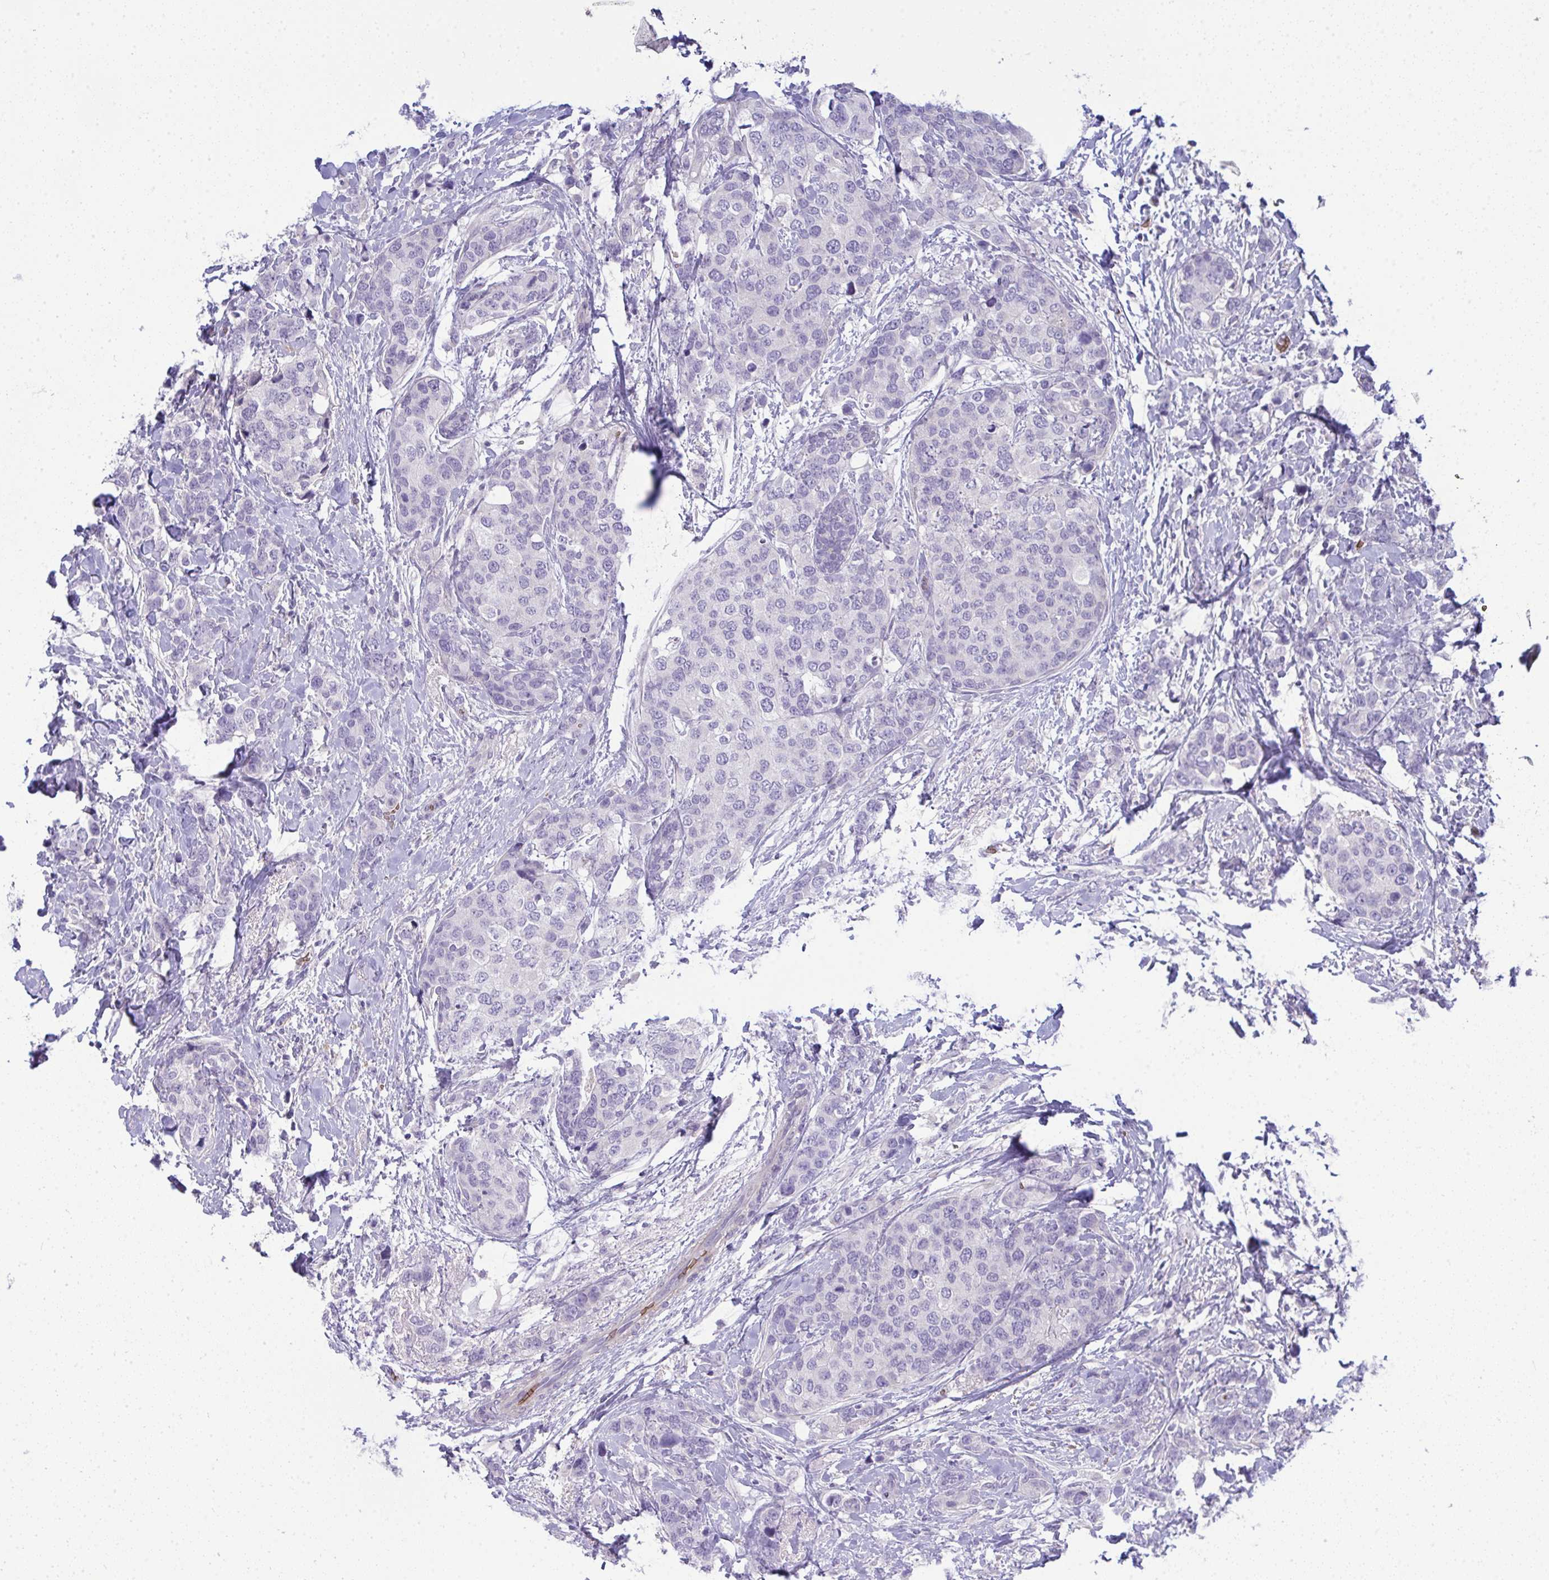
{"staining": {"intensity": "negative", "quantity": "none", "location": "none"}, "tissue": "breast cancer", "cell_type": "Tumor cells", "image_type": "cancer", "snomed": [{"axis": "morphology", "description": "Lobular carcinoma"}, {"axis": "topography", "description": "Breast"}], "caption": "Immunohistochemical staining of human breast cancer demonstrates no significant staining in tumor cells.", "gene": "SPTB", "patient": {"sex": "female", "age": 59}}